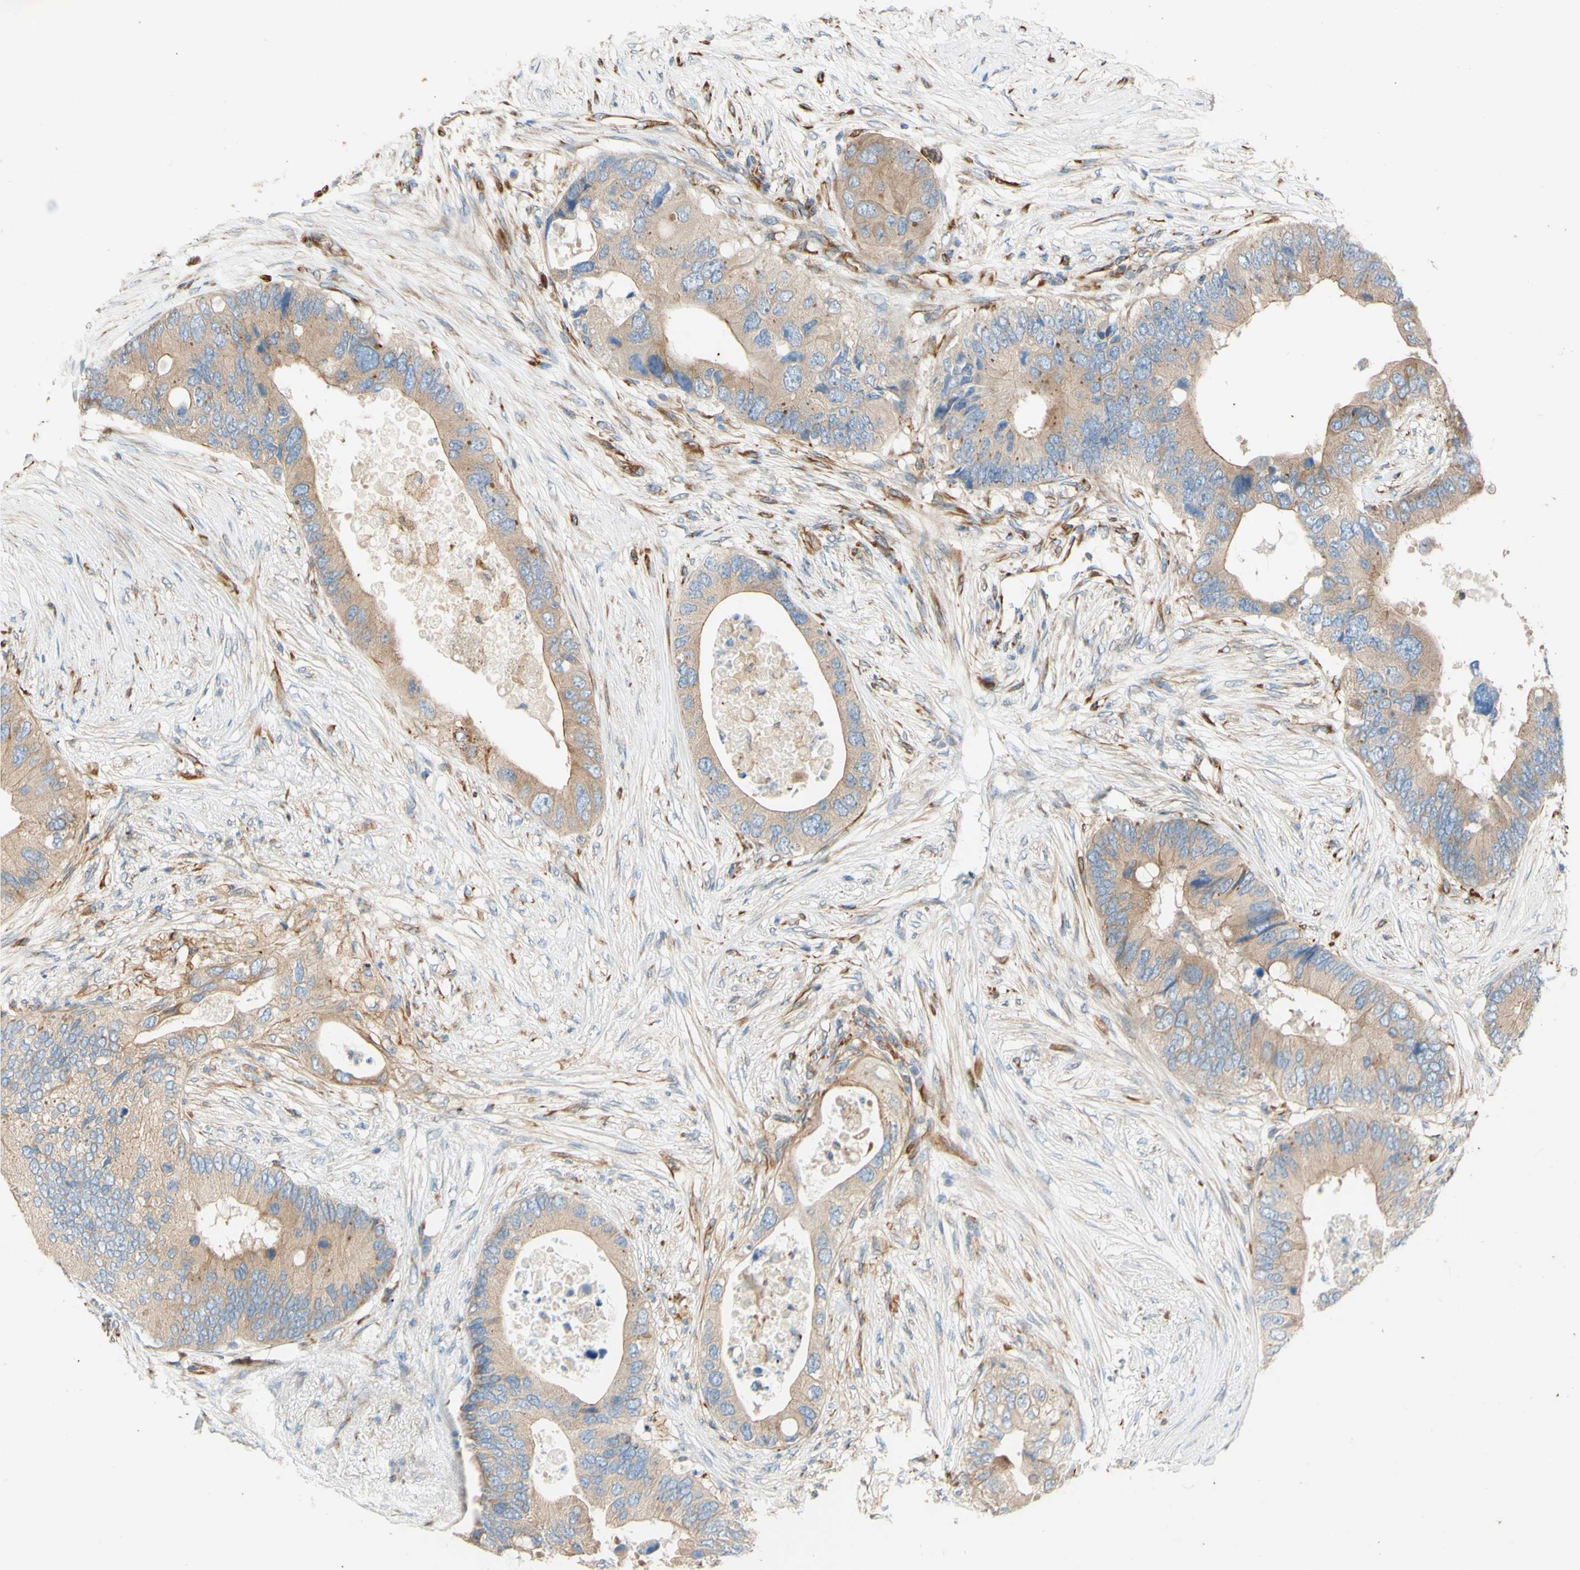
{"staining": {"intensity": "weak", "quantity": ">75%", "location": "cytoplasmic/membranous"}, "tissue": "colorectal cancer", "cell_type": "Tumor cells", "image_type": "cancer", "snomed": [{"axis": "morphology", "description": "Adenocarcinoma, NOS"}, {"axis": "topography", "description": "Colon"}], "caption": "Immunohistochemistry (IHC) image of neoplastic tissue: adenocarcinoma (colorectal) stained using IHC displays low levels of weak protein expression localized specifically in the cytoplasmic/membranous of tumor cells, appearing as a cytoplasmic/membranous brown color.", "gene": "C1orf43", "patient": {"sex": "male", "age": 71}}